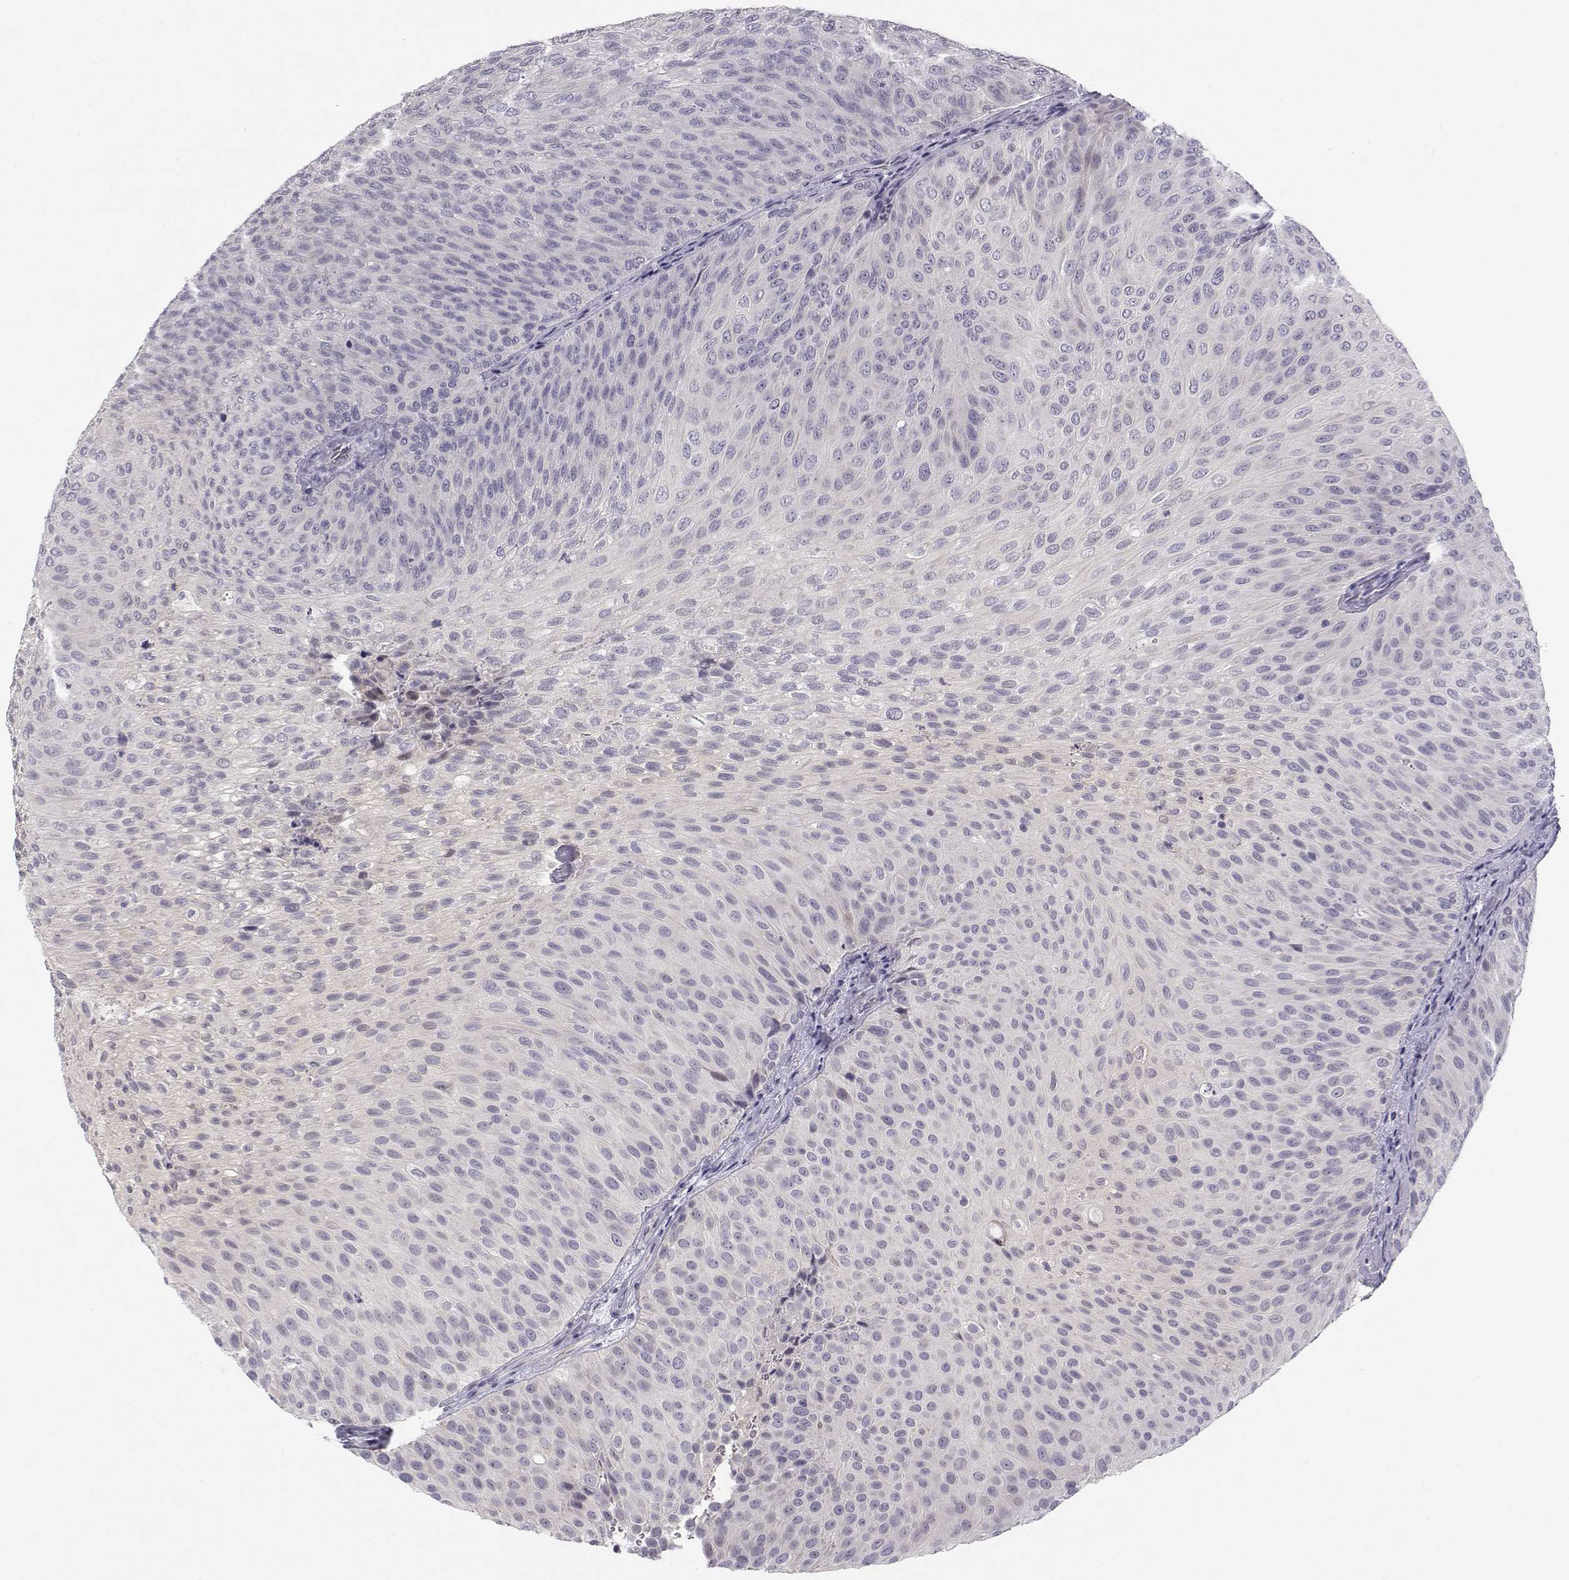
{"staining": {"intensity": "weak", "quantity": "<25%", "location": "cytoplasmic/membranous"}, "tissue": "urothelial cancer", "cell_type": "Tumor cells", "image_type": "cancer", "snomed": [{"axis": "morphology", "description": "Urothelial carcinoma, Low grade"}, {"axis": "topography", "description": "Urinary bladder"}], "caption": "DAB immunohistochemical staining of urothelial carcinoma (low-grade) shows no significant expression in tumor cells.", "gene": "ACSL6", "patient": {"sex": "male", "age": 78}}